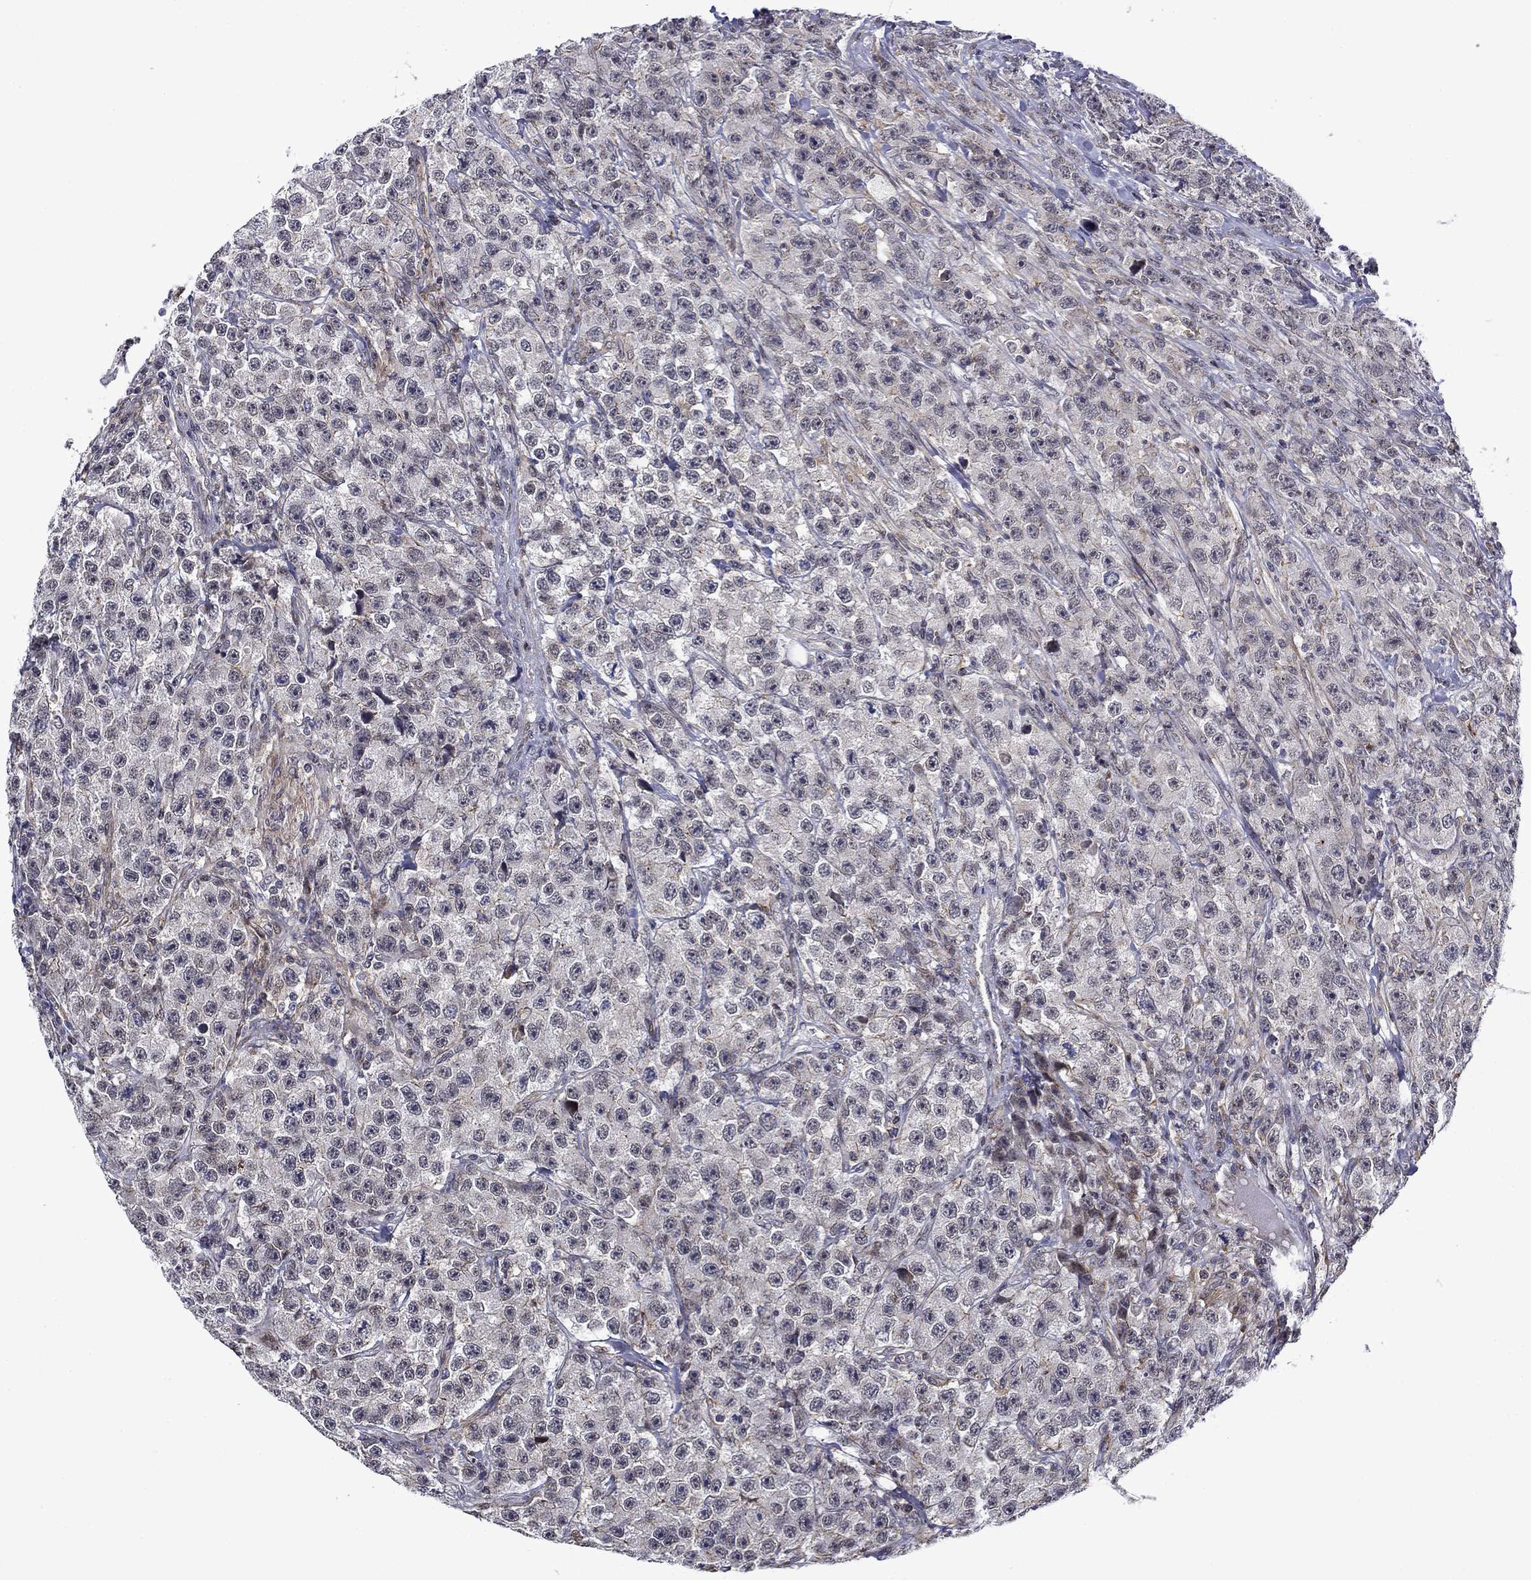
{"staining": {"intensity": "negative", "quantity": "none", "location": "none"}, "tissue": "testis cancer", "cell_type": "Tumor cells", "image_type": "cancer", "snomed": [{"axis": "morphology", "description": "Seminoma, NOS"}, {"axis": "topography", "description": "Testis"}], "caption": "DAB immunohistochemical staining of seminoma (testis) demonstrates no significant expression in tumor cells.", "gene": "B3GAT1", "patient": {"sex": "male", "age": 59}}